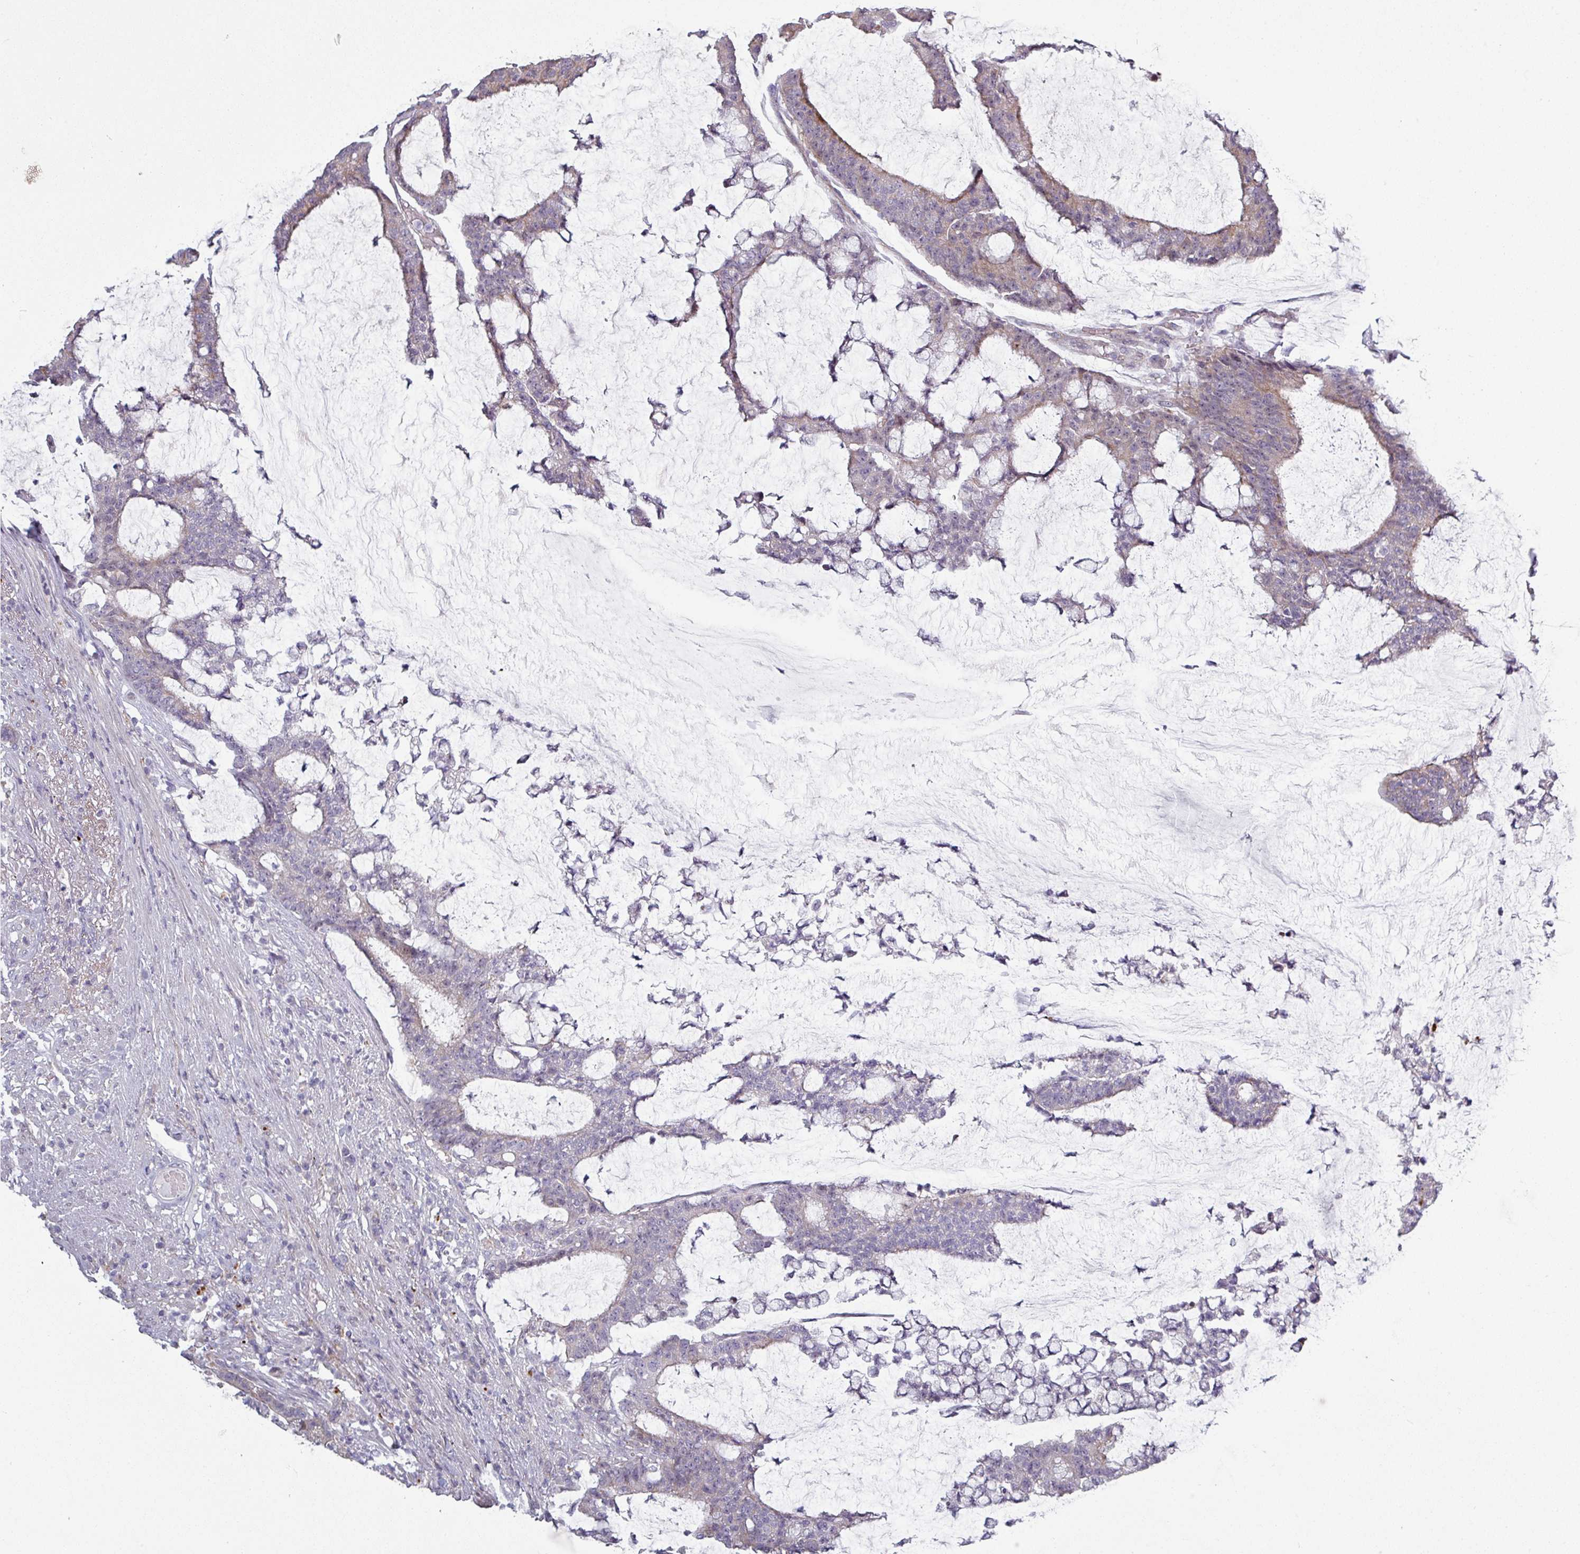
{"staining": {"intensity": "weak", "quantity": "<25%", "location": "cytoplasmic/membranous"}, "tissue": "colorectal cancer", "cell_type": "Tumor cells", "image_type": "cancer", "snomed": [{"axis": "morphology", "description": "Adenocarcinoma, NOS"}, {"axis": "topography", "description": "Colon"}], "caption": "Immunohistochemistry of human colorectal cancer (adenocarcinoma) exhibits no expression in tumor cells.", "gene": "C2orf16", "patient": {"sex": "female", "age": 84}}